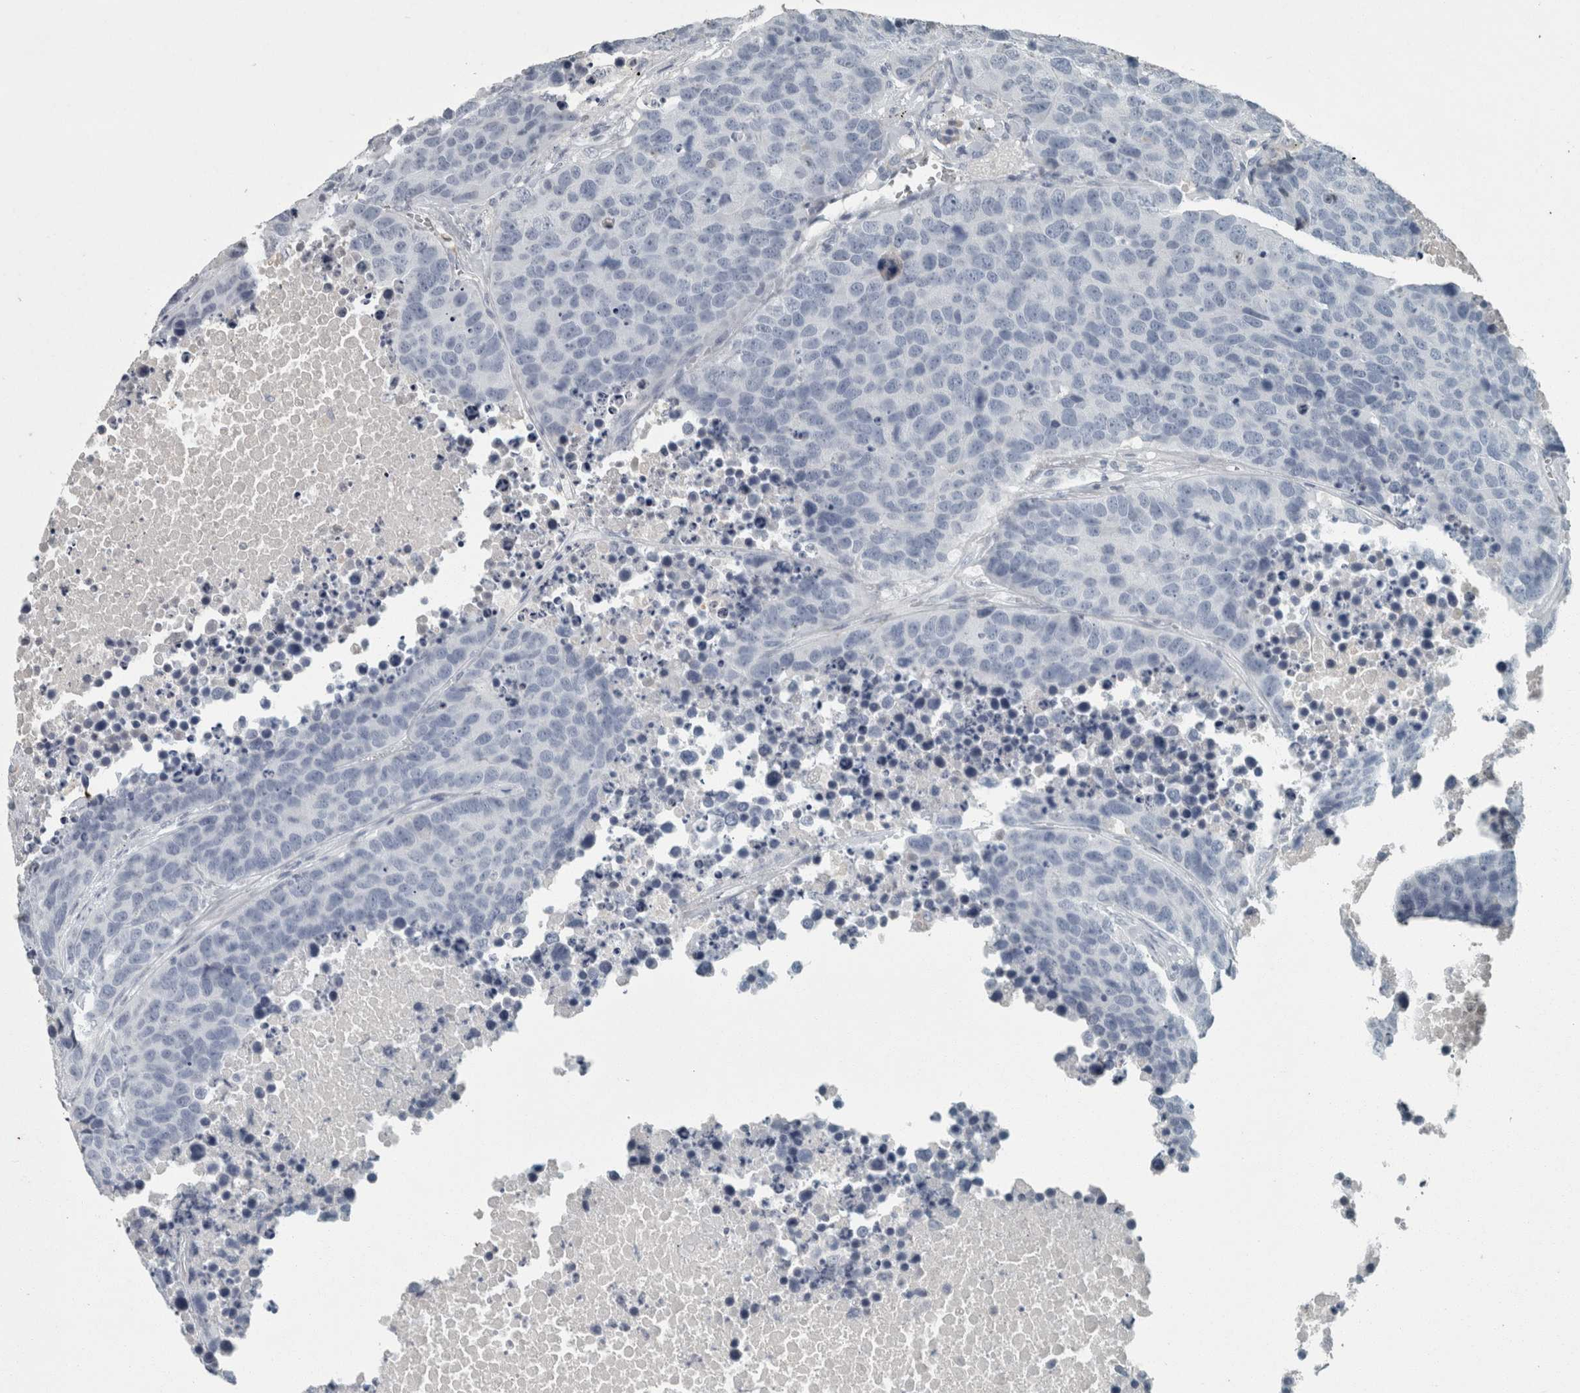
{"staining": {"intensity": "negative", "quantity": "none", "location": "none"}, "tissue": "carcinoid", "cell_type": "Tumor cells", "image_type": "cancer", "snomed": [{"axis": "morphology", "description": "Carcinoid, malignant, NOS"}, {"axis": "topography", "description": "Lung"}], "caption": "Human carcinoid stained for a protein using IHC shows no positivity in tumor cells.", "gene": "CHL1", "patient": {"sex": "male", "age": 60}}